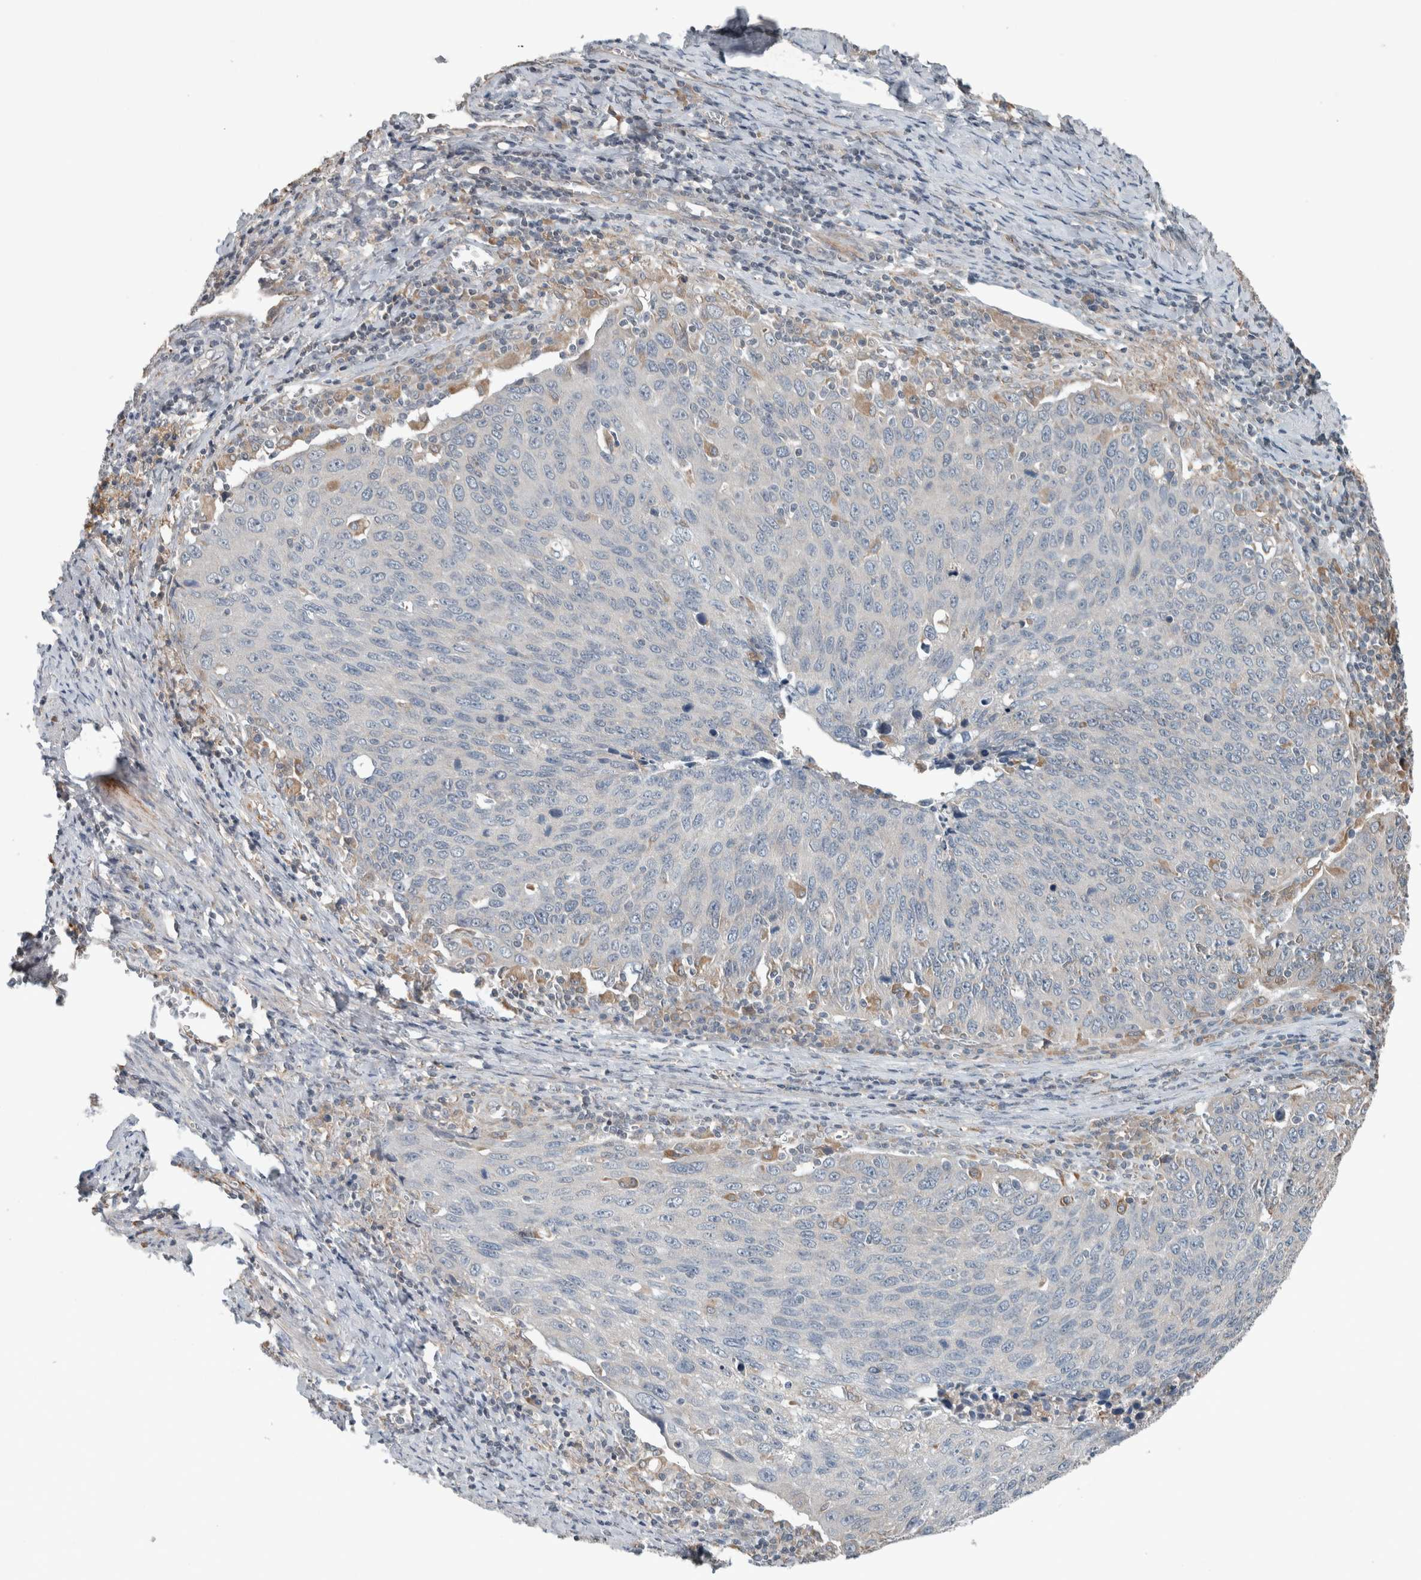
{"staining": {"intensity": "negative", "quantity": "none", "location": "none"}, "tissue": "cervical cancer", "cell_type": "Tumor cells", "image_type": "cancer", "snomed": [{"axis": "morphology", "description": "Squamous cell carcinoma, NOS"}, {"axis": "topography", "description": "Cervix"}], "caption": "Histopathology image shows no significant protein positivity in tumor cells of cervical cancer.", "gene": "JADE2", "patient": {"sex": "female", "age": 53}}